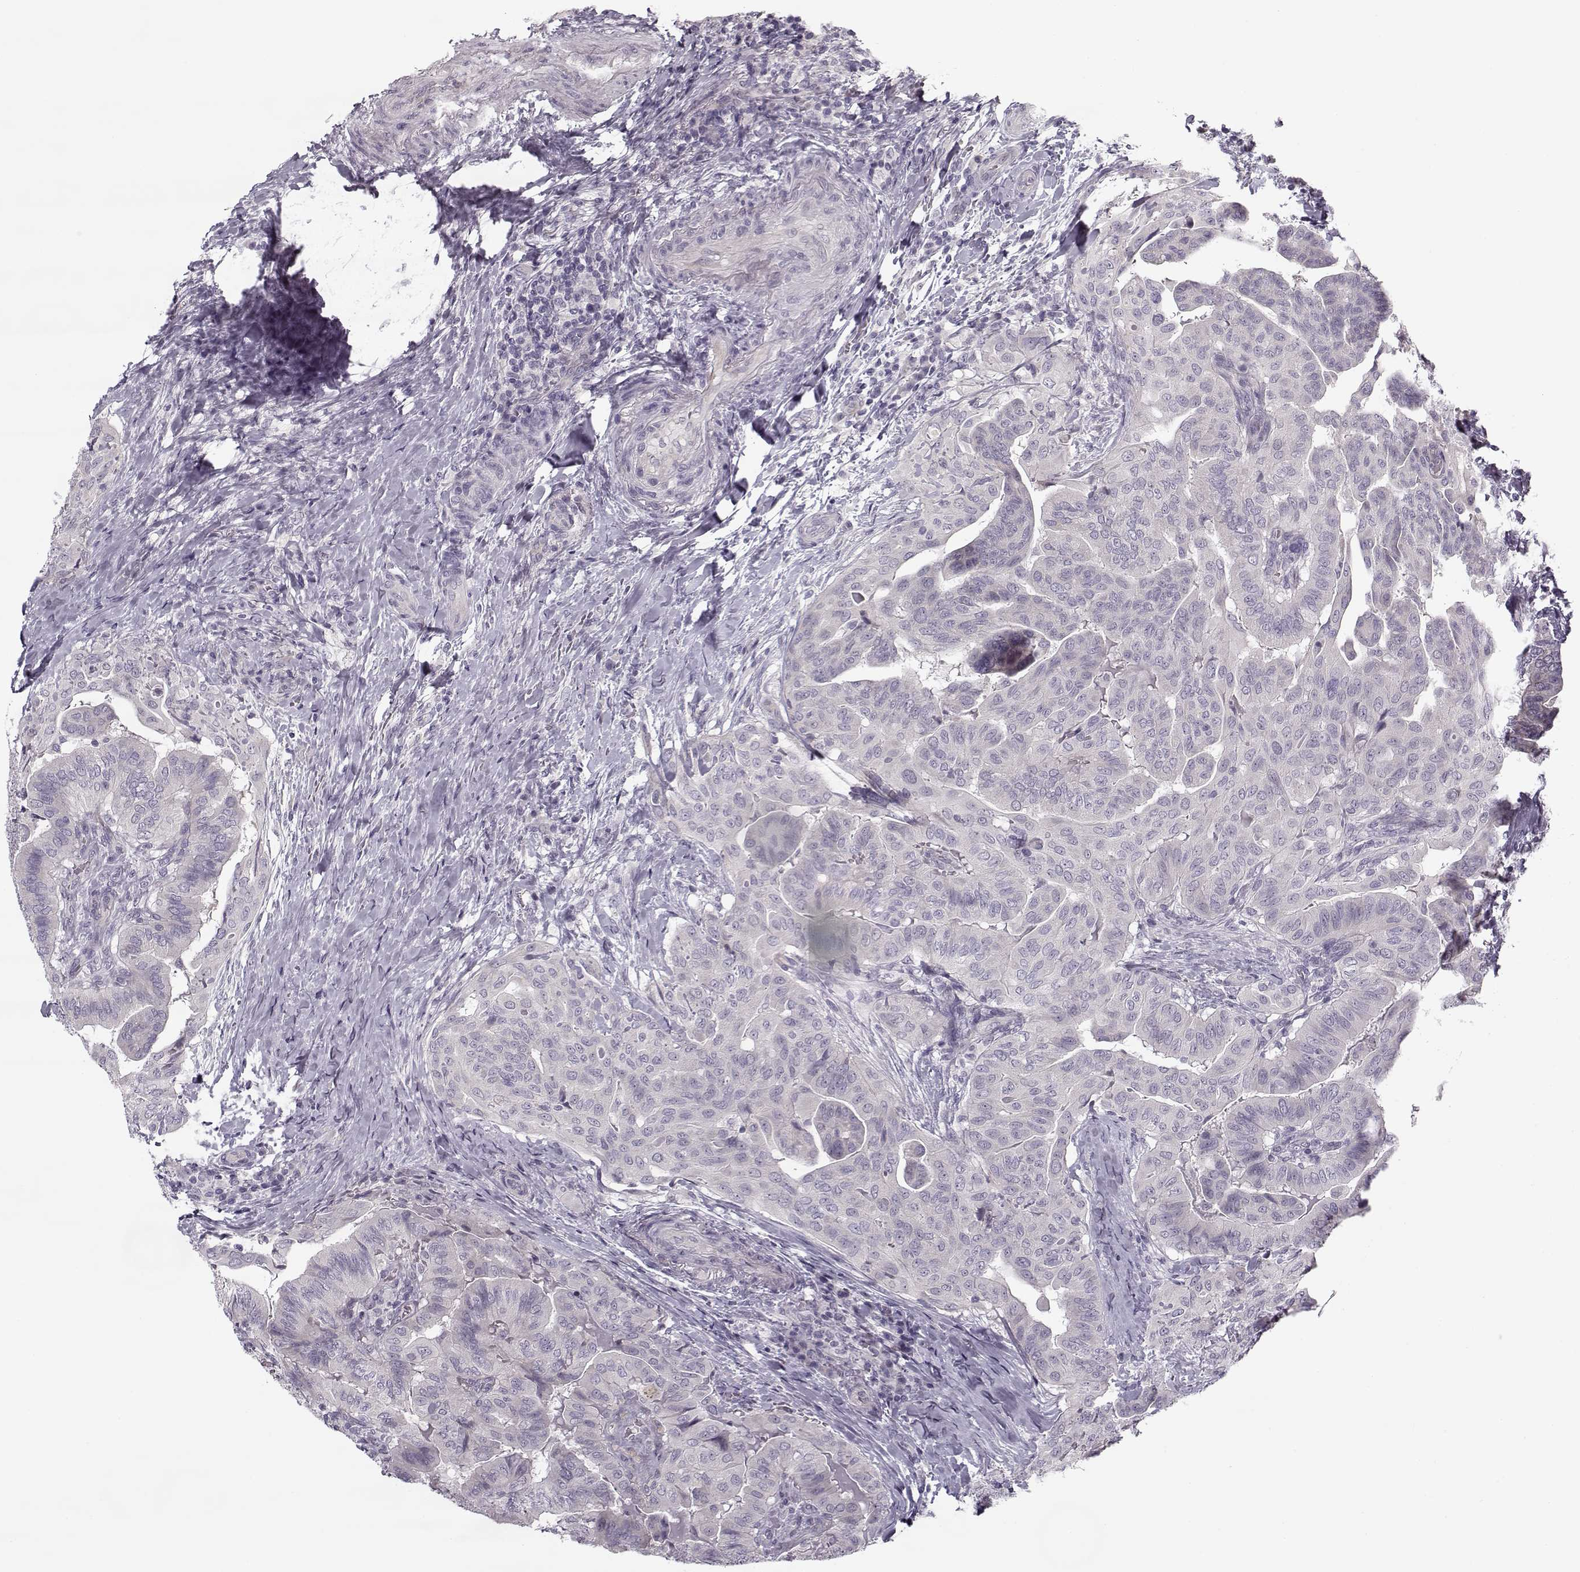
{"staining": {"intensity": "negative", "quantity": "none", "location": "none"}, "tissue": "thyroid cancer", "cell_type": "Tumor cells", "image_type": "cancer", "snomed": [{"axis": "morphology", "description": "Papillary adenocarcinoma, NOS"}, {"axis": "topography", "description": "Thyroid gland"}], "caption": "Tumor cells are negative for protein expression in human papillary adenocarcinoma (thyroid).", "gene": "PNMT", "patient": {"sex": "female", "age": 68}}